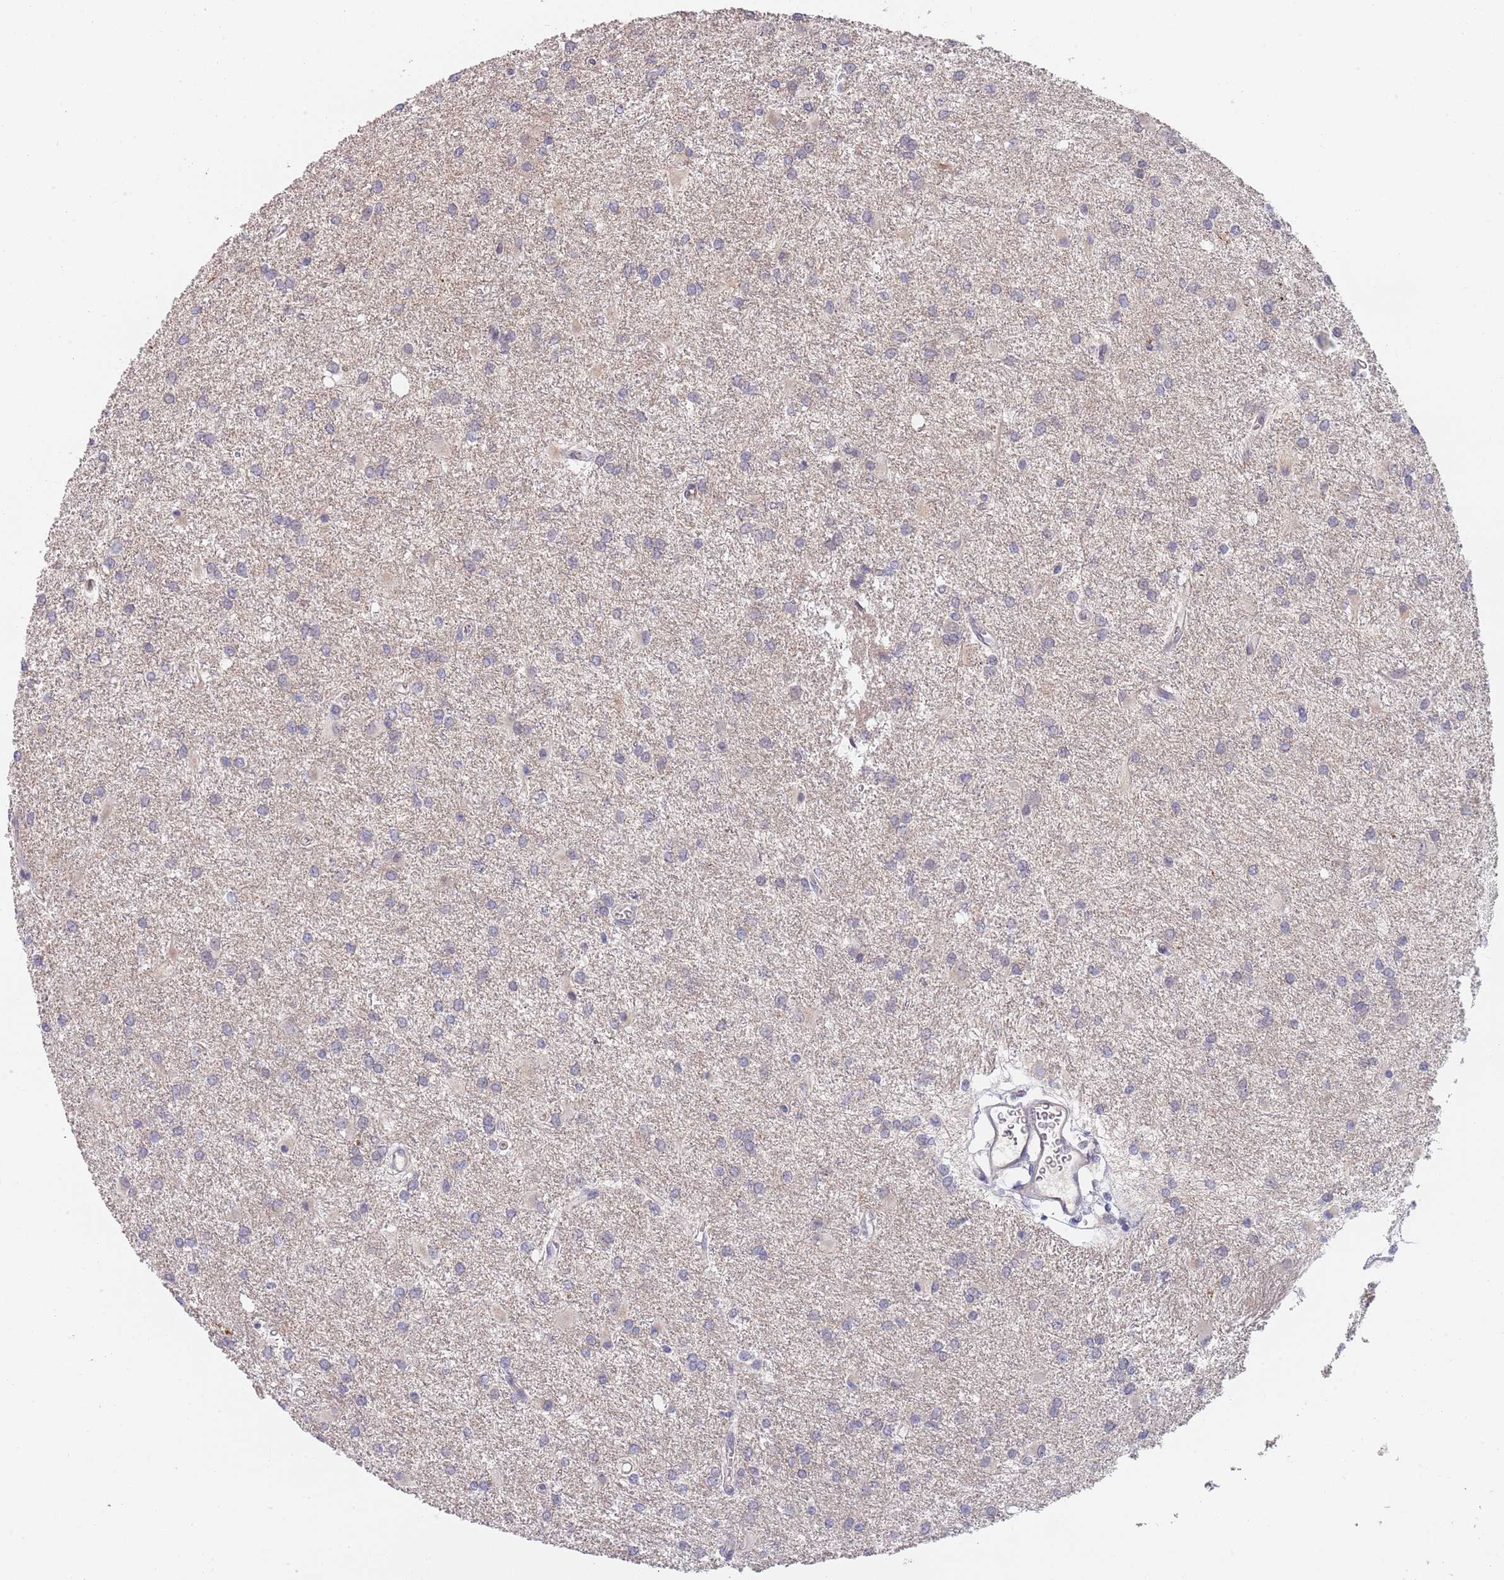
{"staining": {"intensity": "negative", "quantity": "none", "location": "none"}, "tissue": "glioma", "cell_type": "Tumor cells", "image_type": "cancer", "snomed": [{"axis": "morphology", "description": "Glioma, malignant, High grade"}, {"axis": "topography", "description": "Brain"}], "caption": "Immunohistochemistry image of neoplastic tissue: human malignant glioma (high-grade) stained with DAB shows no significant protein positivity in tumor cells.", "gene": "B4GALT4", "patient": {"sex": "female", "age": 50}}